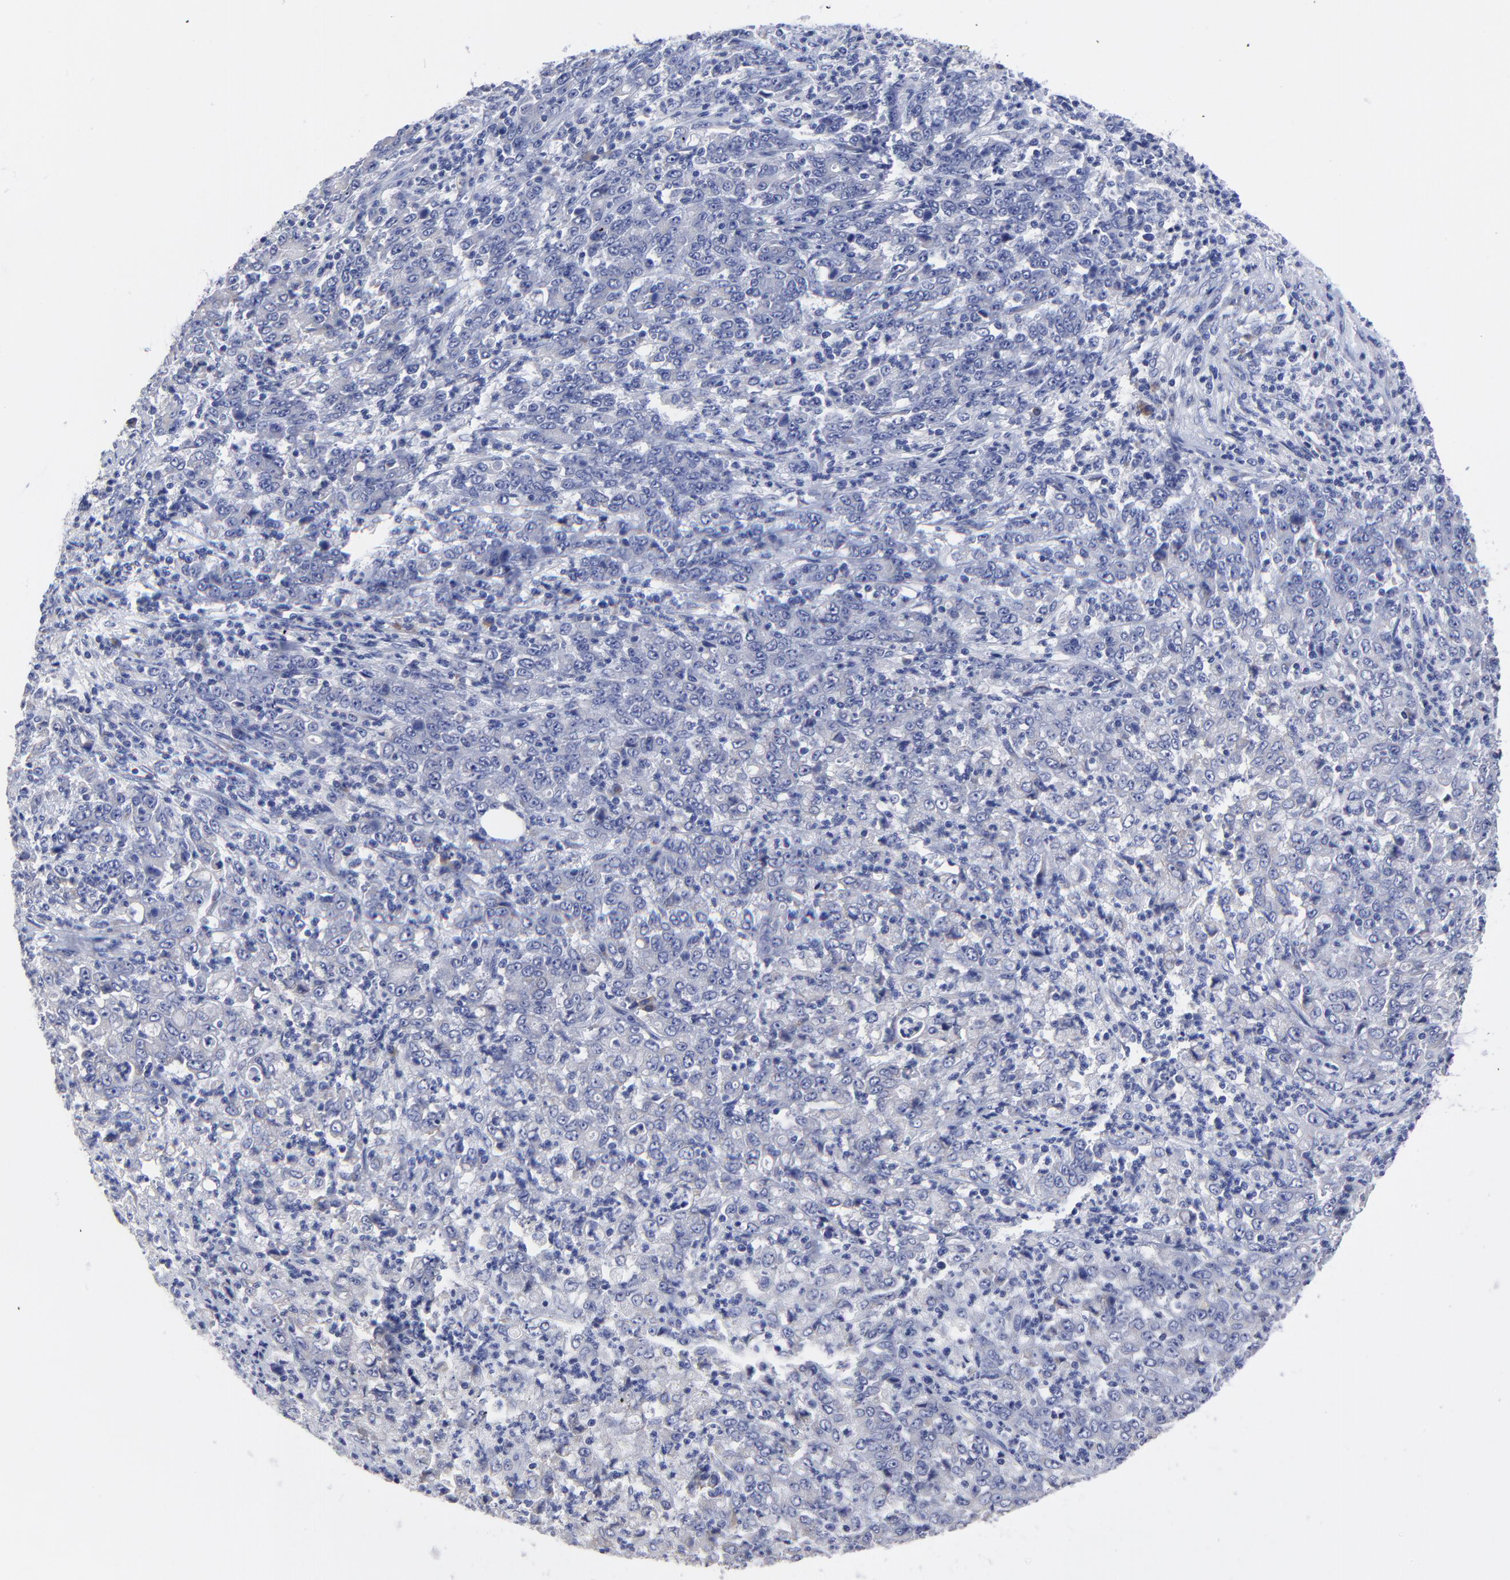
{"staining": {"intensity": "negative", "quantity": "none", "location": "none"}, "tissue": "stomach cancer", "cell_type": "Tumor cells", "image_type": "cancer", "snomed": [{"axis": "morphology", "description": "Adenocarcinoma, NOS"}, {"axis": "topography", "description": "Stomach, lower"}], "caption": "Immunohistochemistry (IHC) photomicrograph of neoplastic tissue: human adenocarcinoma (stomach) stained with DAB (3,3'-diaminobenzidine) displays no significant protein expression in tumor cells.", "gene": "LAX1", "patient": {"sex": "female", "age": 71}}